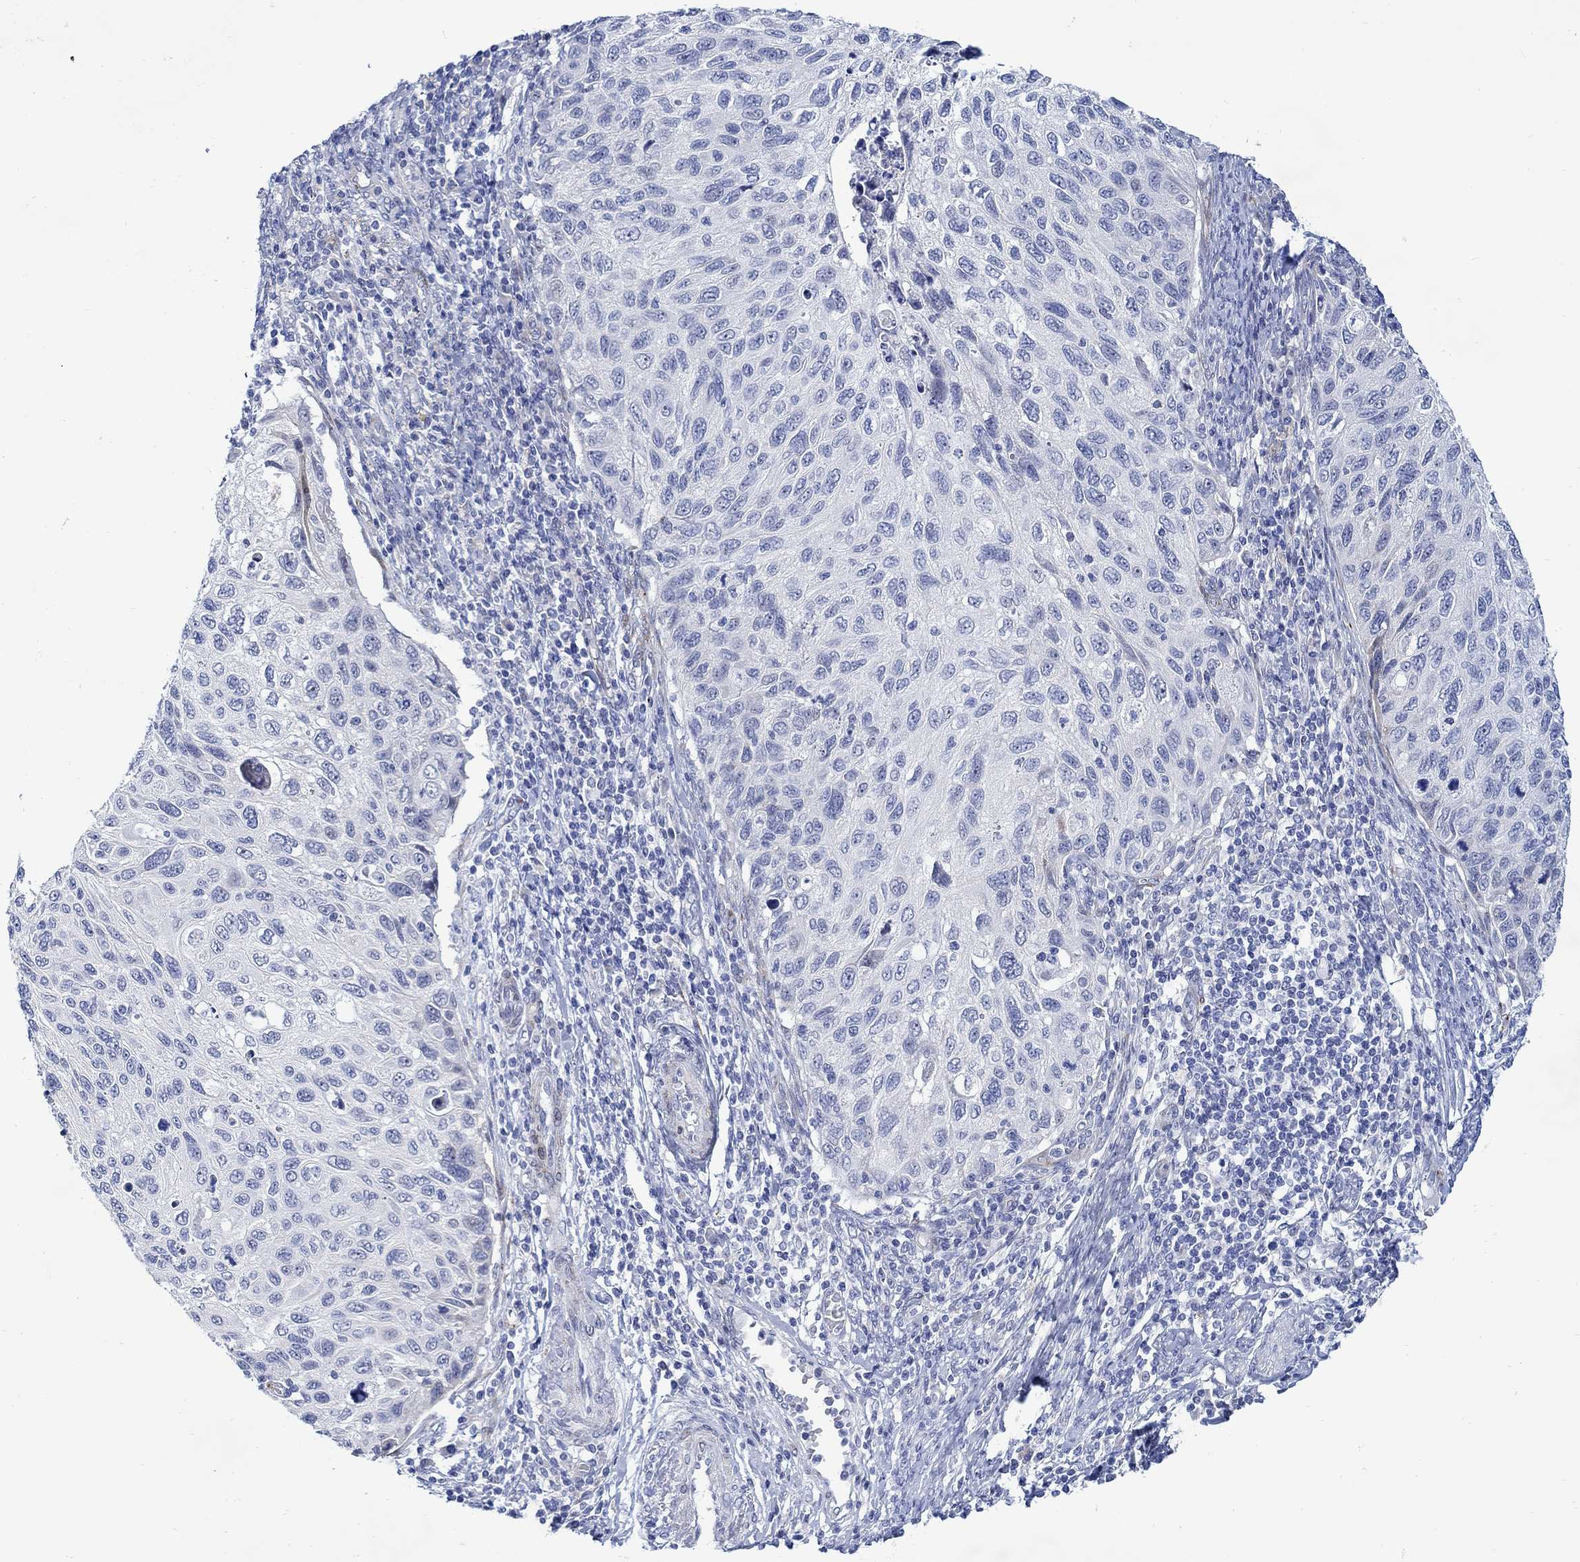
{"staining": {"intensity": "negative", "quantity": "none", "location": "none"}, "tissue": "cervical cancer", "cell_type": "Tumor cells", "image_type": "cancer", "snomed": [{"axis": "morphology", "description": "Squamous cell carcinoma, NOS"}, {"axis": "topography", "description": "Cervix"}], "caption": "Immunohistochemistry (IHC) image of neoplastic tissue: human cervical squamous cell carcinoma stained with DAB reveals no significant protein expression in tumor cells.", "gene": "KSR2", "patient": {"sex": "female", "age": 70}}